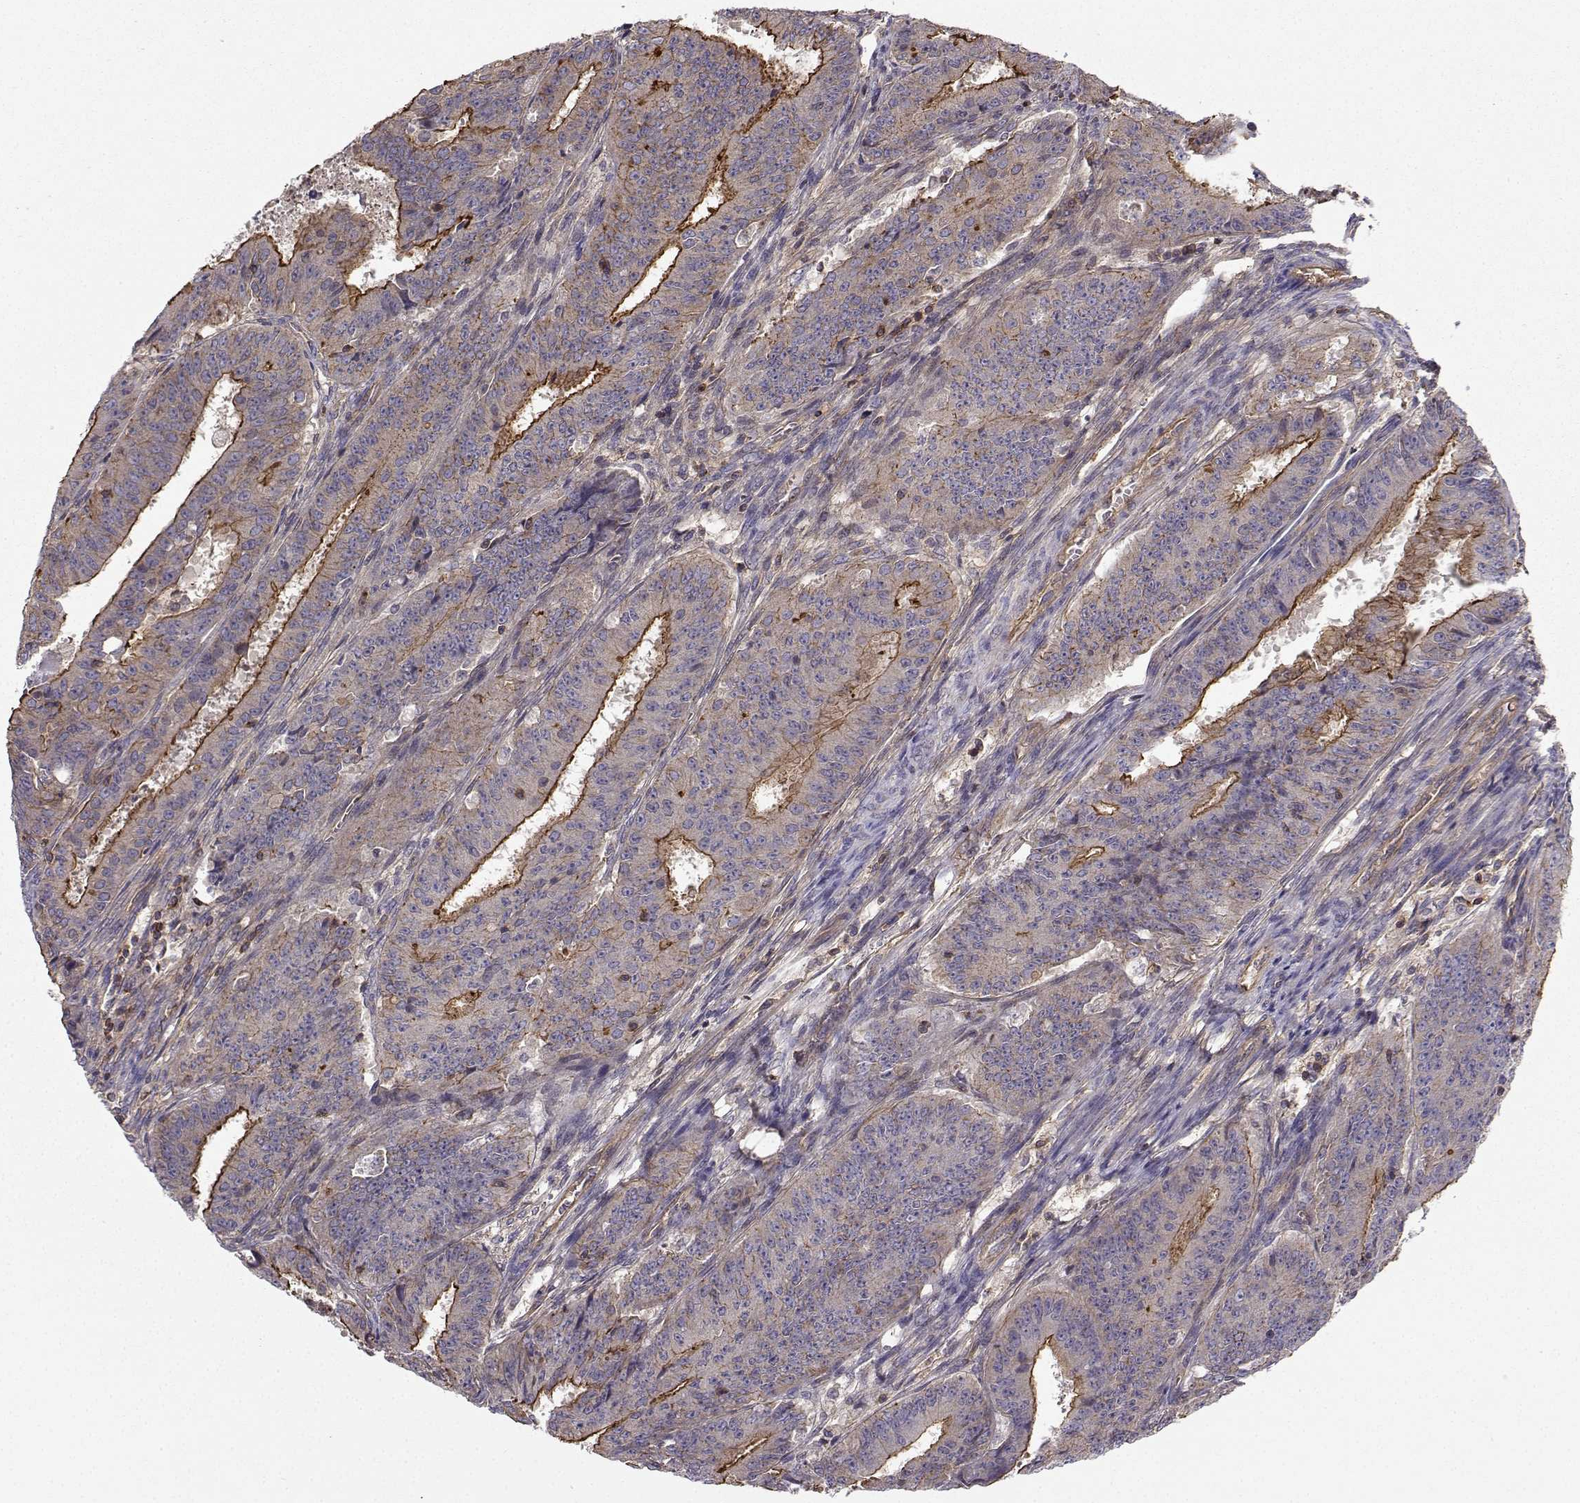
{"staining": {"intensity": "strong", "quantity": "<25%", "location": "cytoplasmic/membranous"}, "tissue": "ovarian cancer", "cell_type": "Tumor cells", "image_type": "cancer", "snomed": [{"axis": "morphology", "description": "Carcinoma, endometroid"}, {"axis": "topography", "description": "Ovary"}], "caption": "Immunohistochemistry (IHC) image of endometroid carcinoma (ovarian) stained for a protein (brown), which displays medium levels of strong cytoplasmic/membranous expression in approximately <25% of tumor cells.", "gene": "ITGB8", "patient": {"sex": "female", "age": 42}}